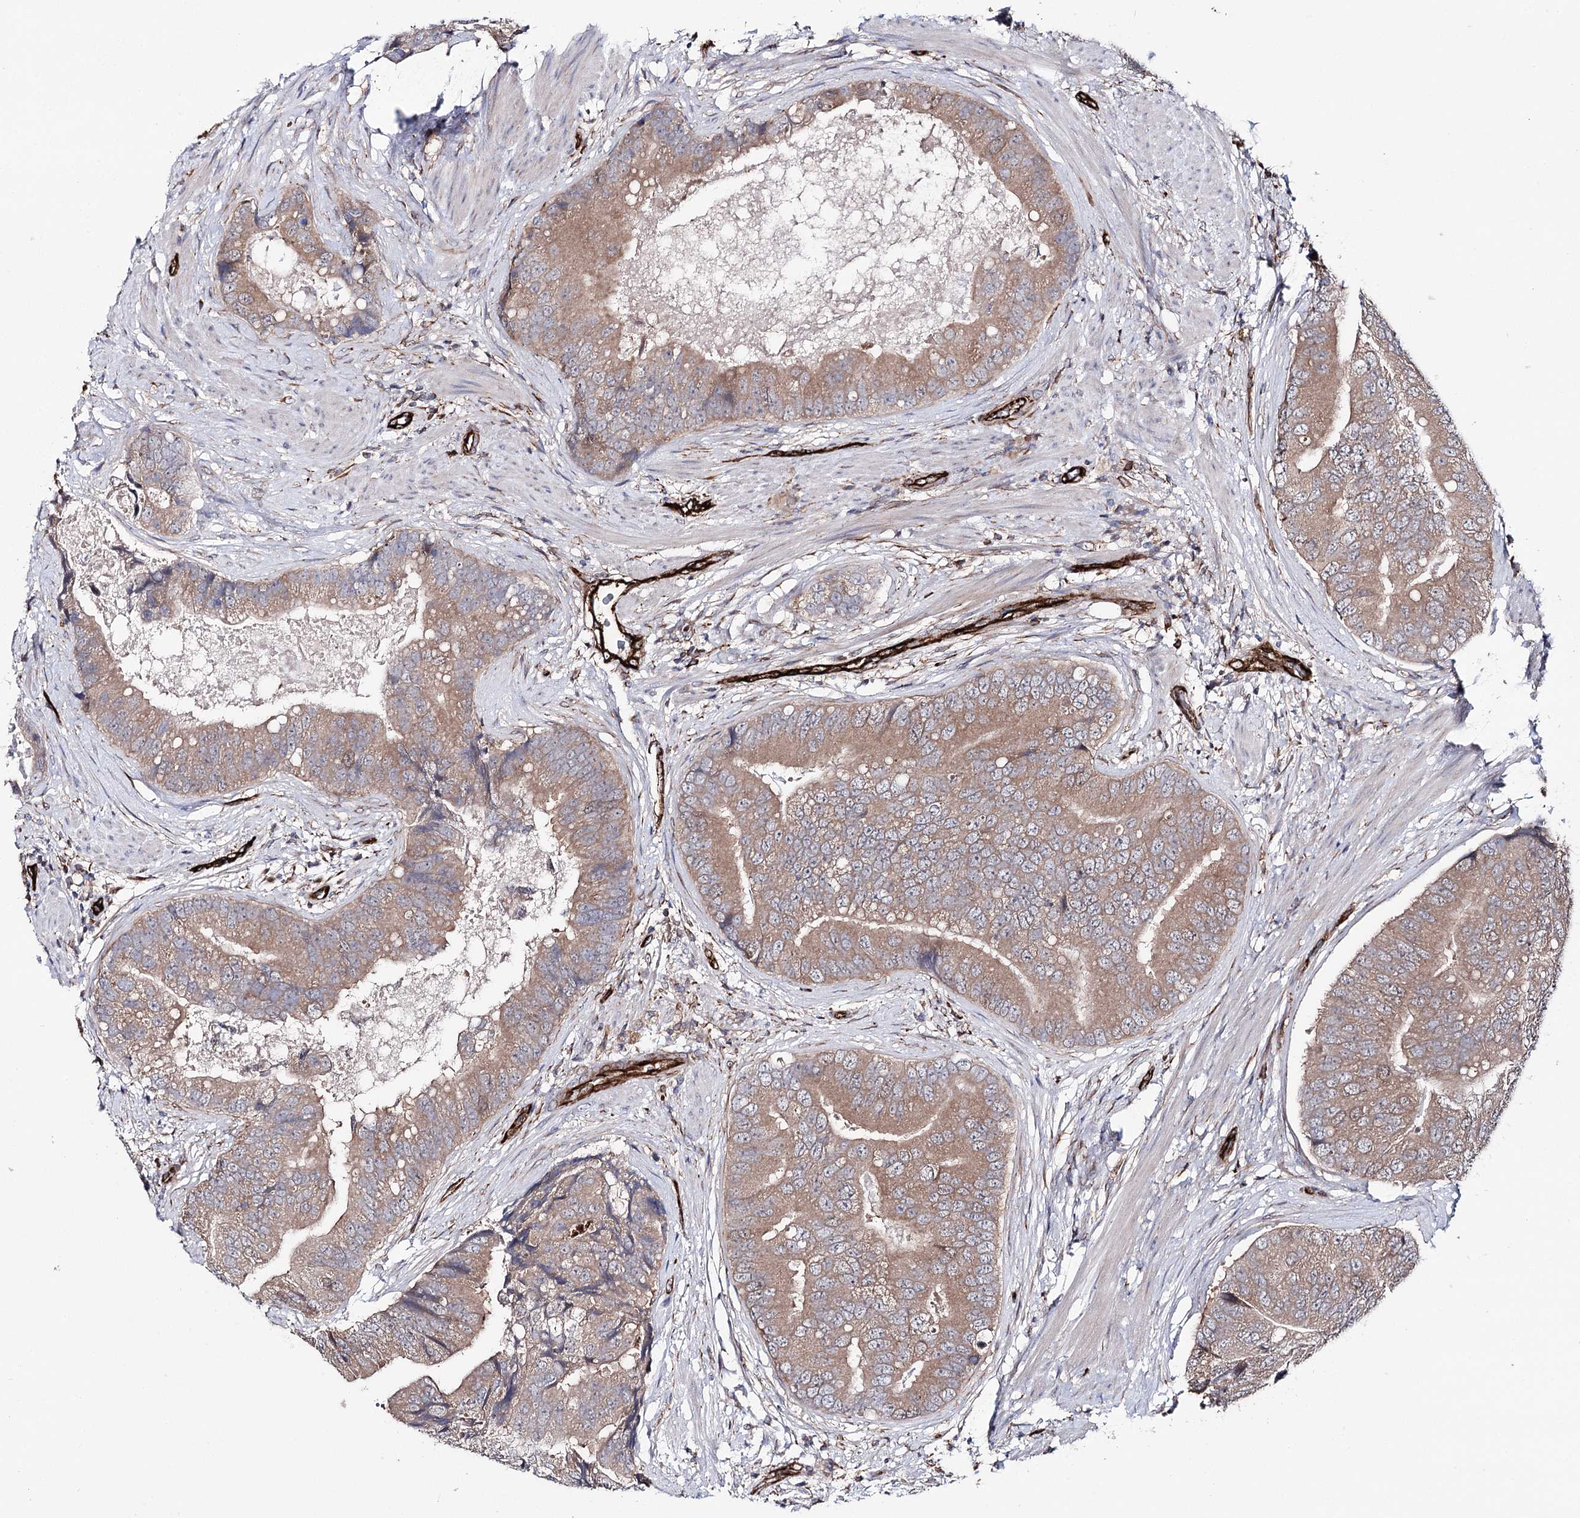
{"staining": {"intensity": "weak", "quantity": ">75%", "location": "cytoplasmic/membranous"}, "tissue": "prostate cancer", "cell_type": "Tumor cells", "image_type": "cancer", "snomed": [{"axis": "morphology", "description": "Adenocarcinoma, High grade"}, {"axis": "topography", "description": "Prostate"}], "caption": "Brown immunohistochemical staining in prostate cancer reveals weak cytoplasmic/membranous staining in approximately >75% of tumor cells.", "gene": "MIB1", "patient": {"sex": "male", "age": 70}}